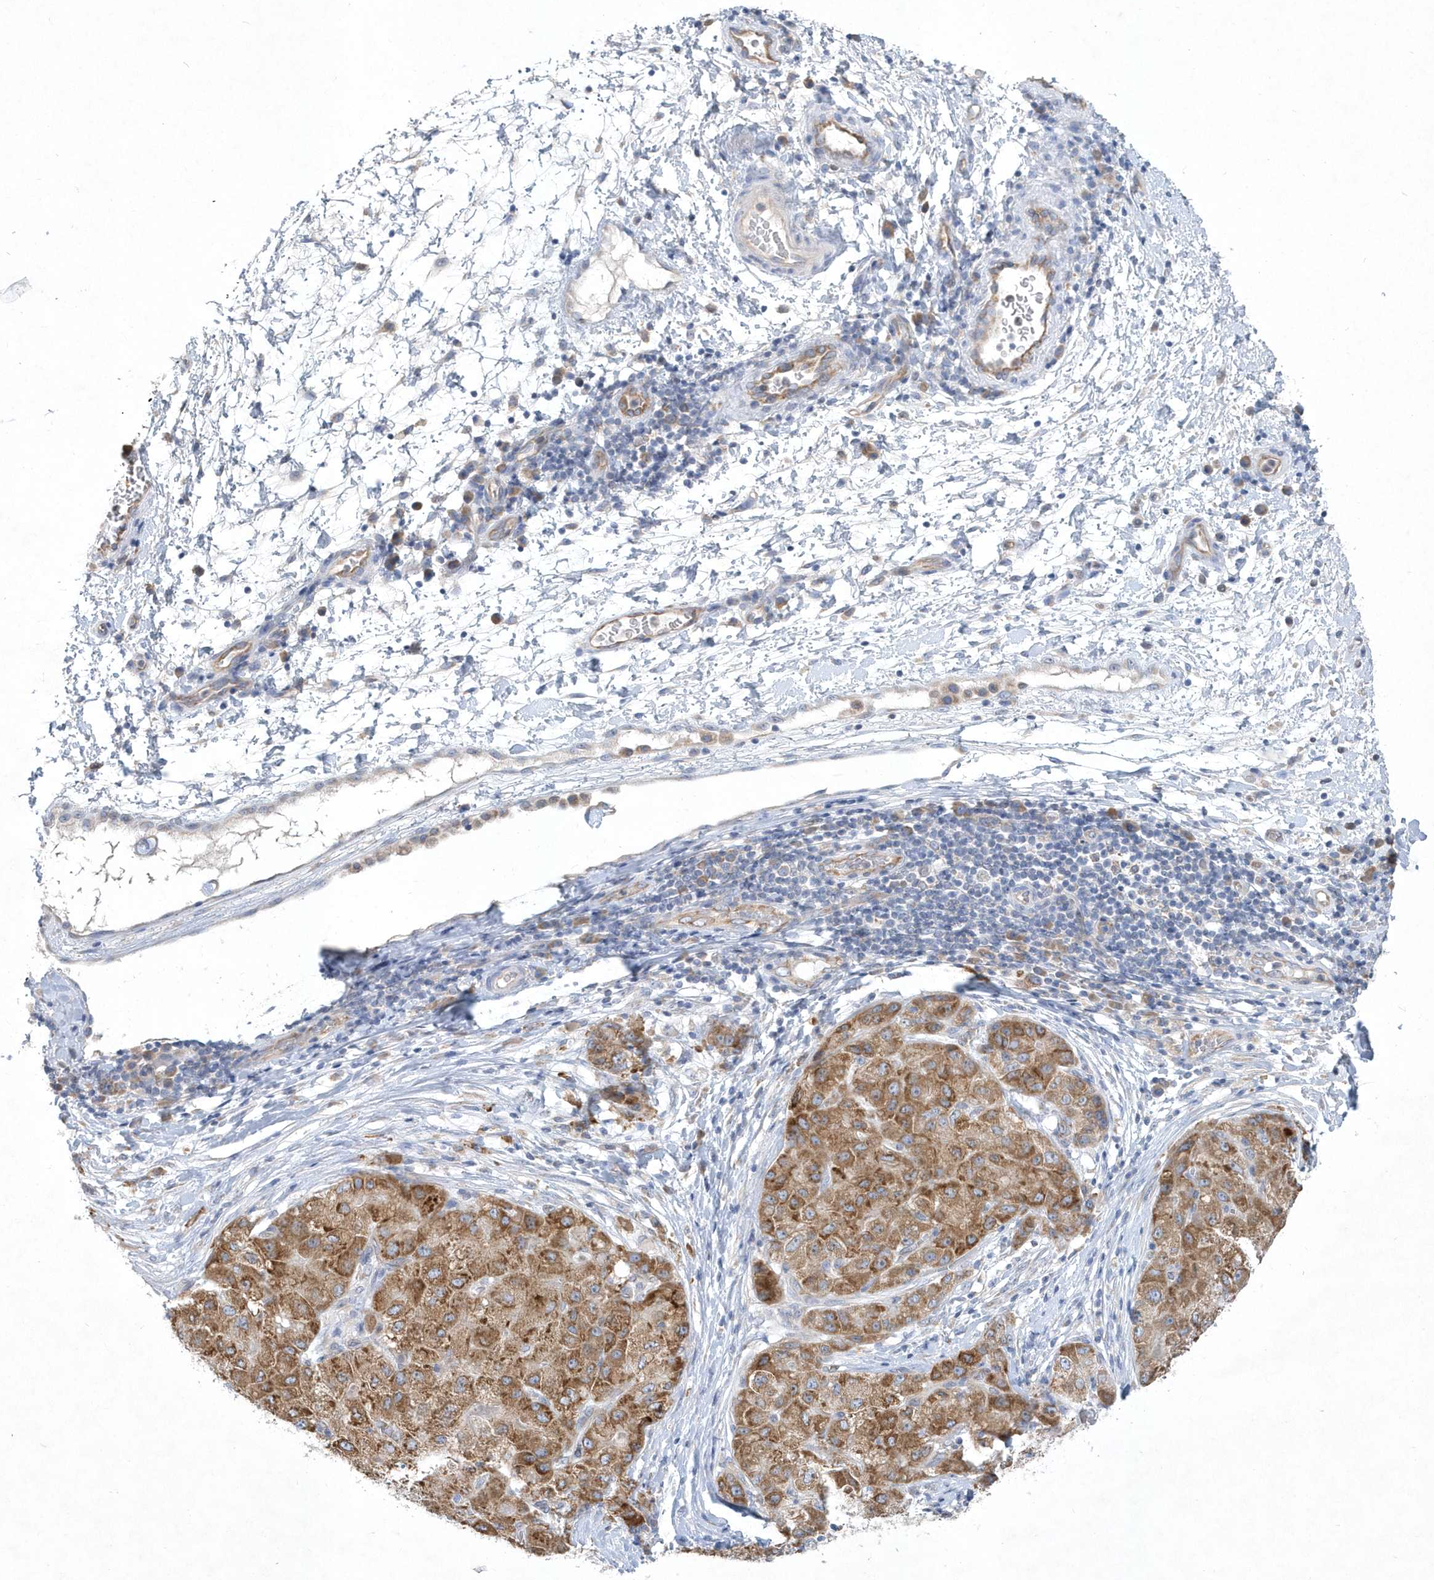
{"staining": {"intensity": "moderate", "quantity": ">75%", "location": "cytoplasmic/membranous"}, "tissue": "liver cancer", "cell_type": "Tumor cells", "image_type": "cancer", "snomed": [{"axis": "morphology", "description": "Carcinoma, Hepatocellular, NOS"}, {"axis": "topography", "description": "Liver"}], "caption": "Immunohistochemical staining of hepatocellular carcinoma (liver) displays moderate cytoplasmic/membranous protein expression in approximately >75% of tumor cells. The staining is performed using DAB (3,3'-diaminobenzidine) brown chromogen to label protein expression. The nuclei are counter-stained blue using hematoxylin.", "gene": "DGAT1", "patient": {"sex": "male", "age": 80}}